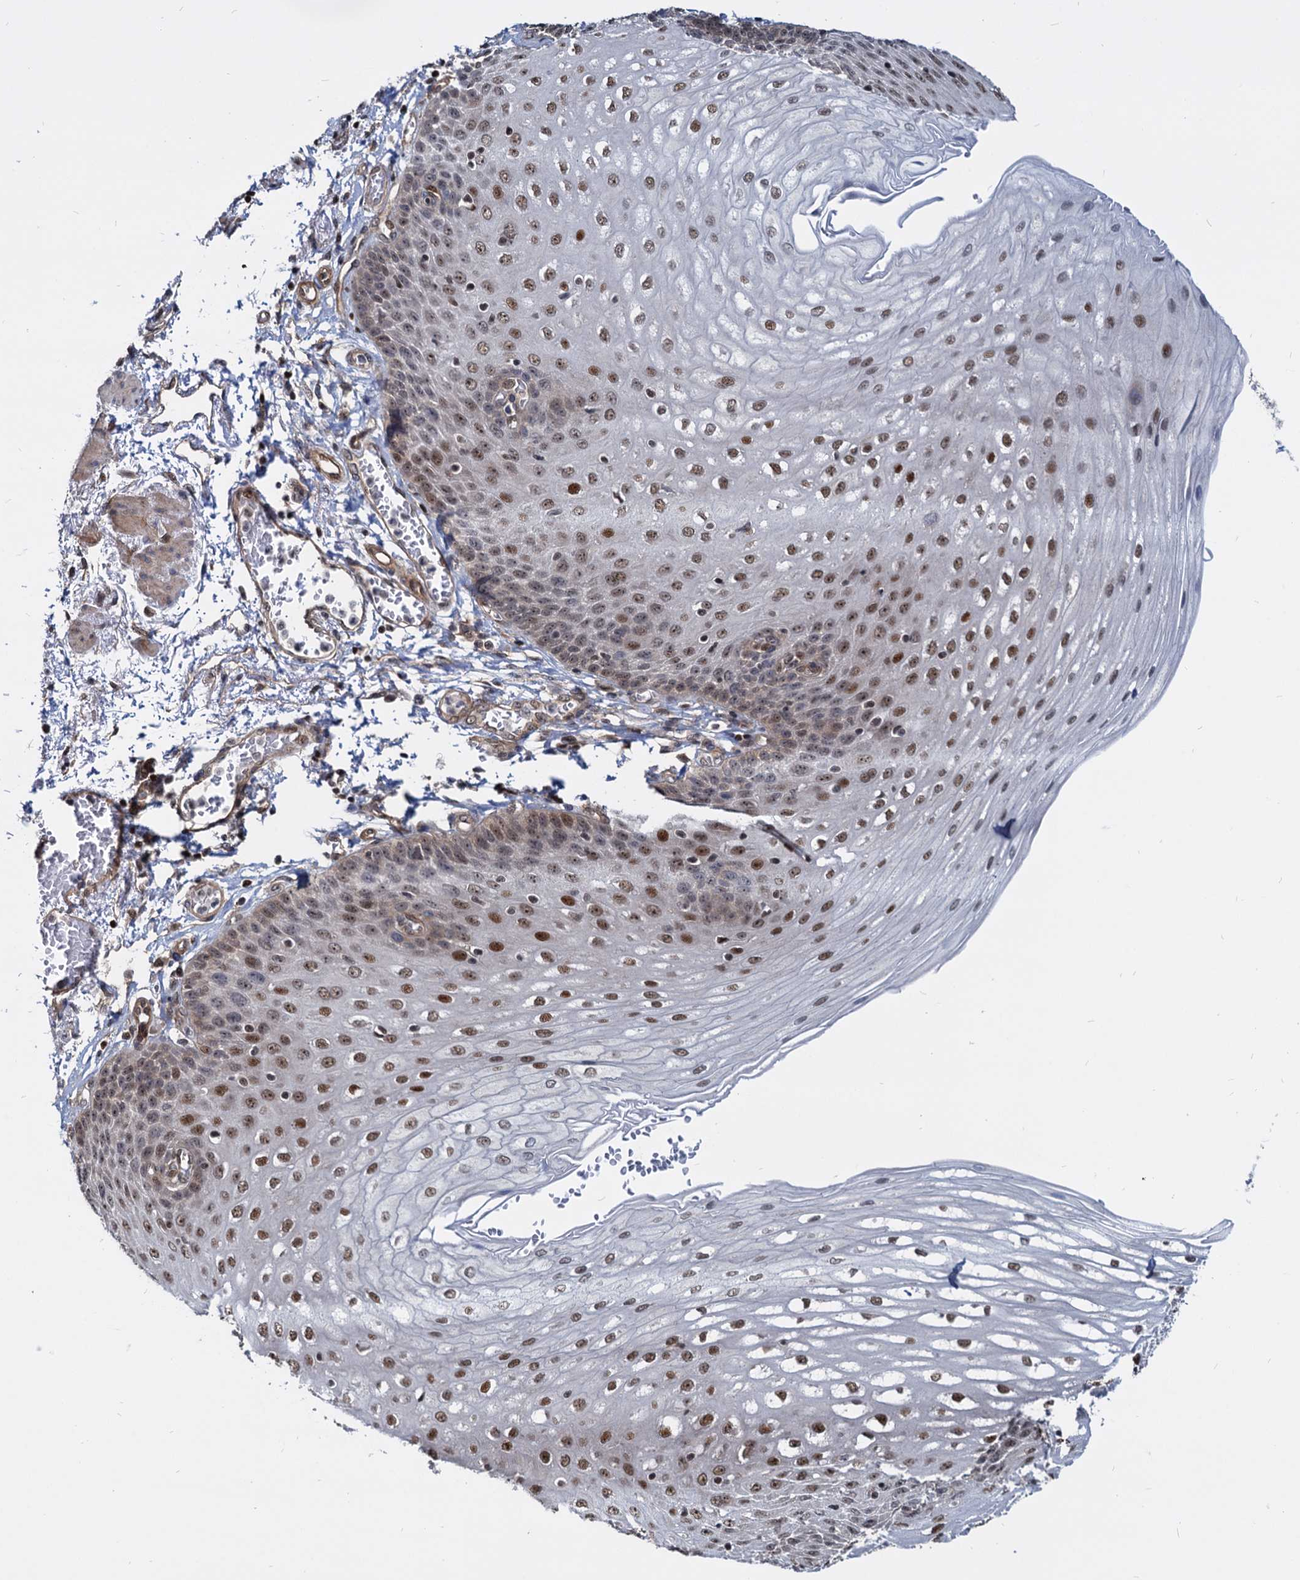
{"staining": {"intensity": "moderate", "quantity": ">75%", "location": "nuclear"}, "tissue": "esophagus", "cell_type": "Squamous epithelial cells", "image_type": "normal", "snomed": [{"axis": "morphology", "description": "Normal tissue, NOS"}, {"axis": "topography", "description": "Esophagus"}], "caption": "Moderate nuclear protein staining is identified in about >75% of squamous epithelial cells in esophagus.", "gene": "UBLCP1", "patient": {"sex": "male", "age": 81}}